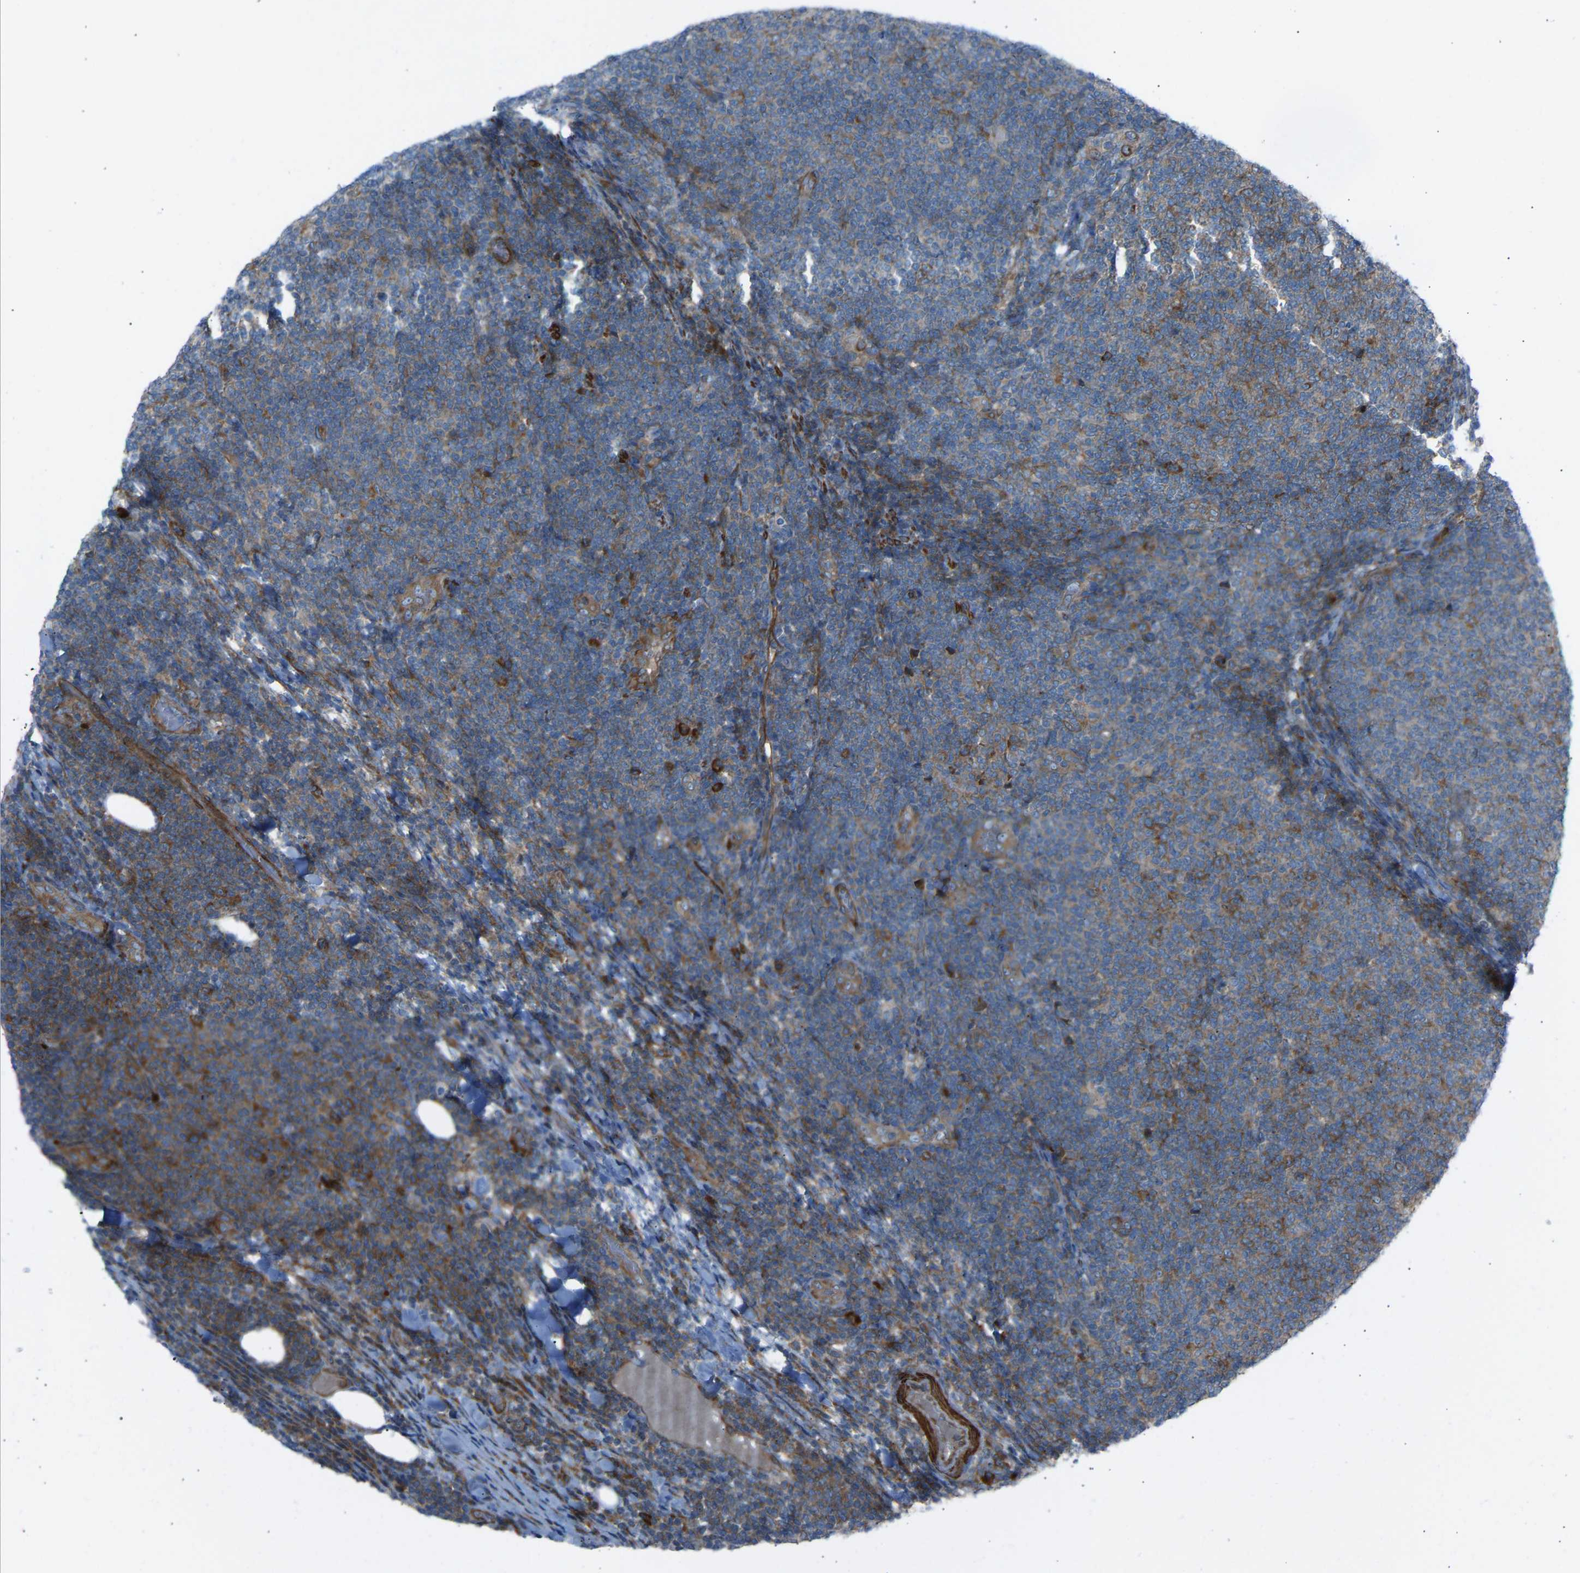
{"staining": {"intensity": "moderate", "quantity": ">75%", "location": "cytoplasmic/membranous"}, "tissue": "lymphoma", "cell_type": "Tumor cells", "image_type": "cancer", "snomed": [{"axis": "morphology", "description": "Malignant lymphoma, non-Hodgkin's type, Low grade"}, {"axis": "topography", "description": "Lymph node"}], "caption": "Immunohistochemistry (IHC) histopathology image of human low-grade malignant lymphoma, non-Hodgkin's type stained for a protein (brown), which displays medium levels of moderate cytoplasmic/membranous staining in approximately >75% of tumor cells.", "gene": "VPS41", "patient": {"sex": "male", "age": 66}}